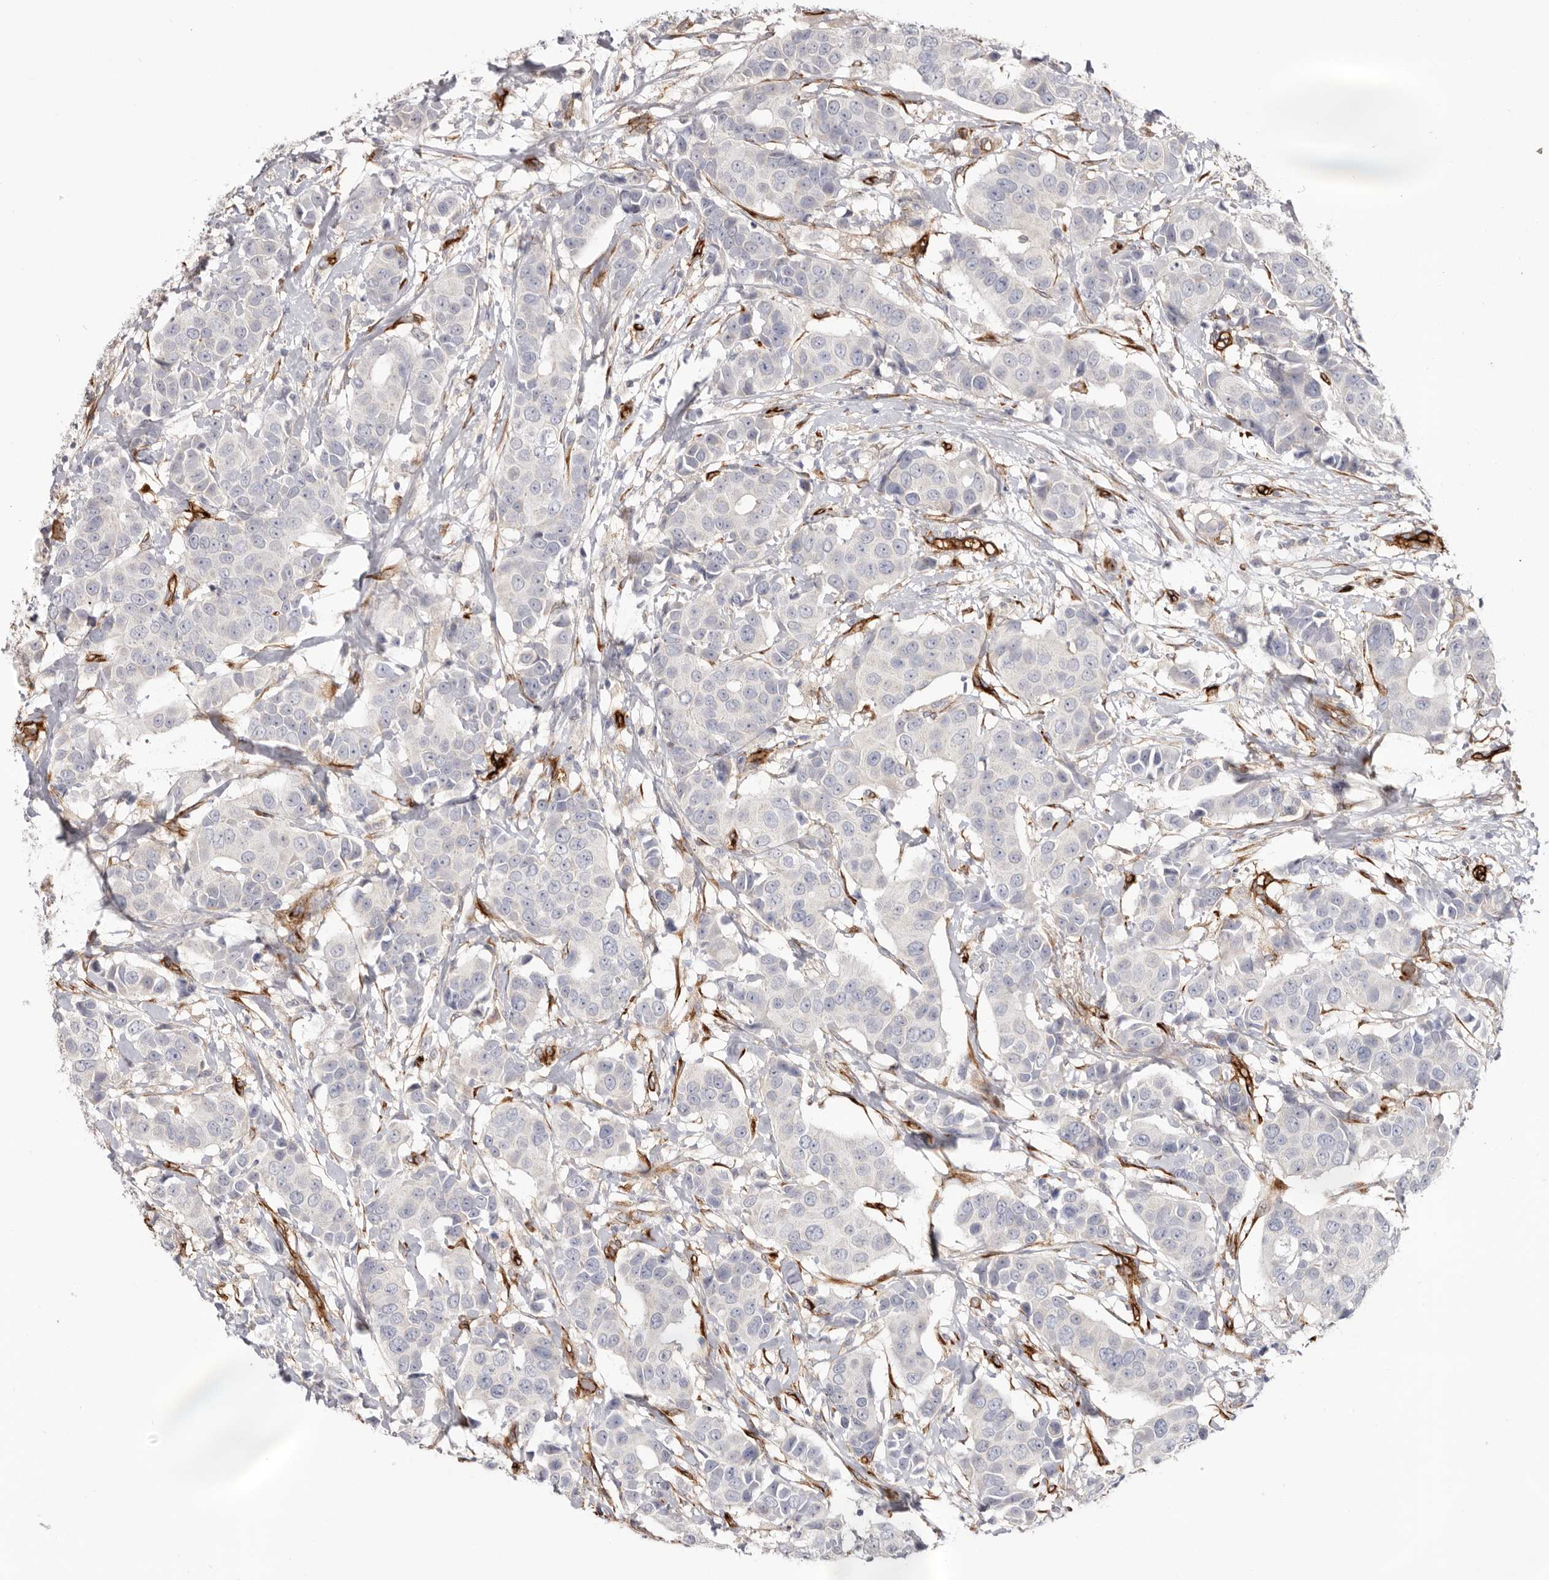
{"staining": {"intensity": "negative", "quantity": "none", "location": "none"}, "tissue": "breast cancer", "cell_type": "Tumor cells", "image_type": "cancer", "snomed": [{"axis": "morphology", "description": "Normal tissue, NOS"}, {"axis": "morphology", "description": "Duct carcinoma"}, {"axis": "topography", "description": "Breast"}], "caption": "Photomicrograph shows no protein expression in tumor cells of invasive ductal carcinoma (breast) tissue. (Brightfield microscopy of DAB (3,3'-diaminobenzidine) immunohistochemistry (IHC) at high magnification).", "gene": "LRRC66", "patient": {"sex": "female", "age": 39}}